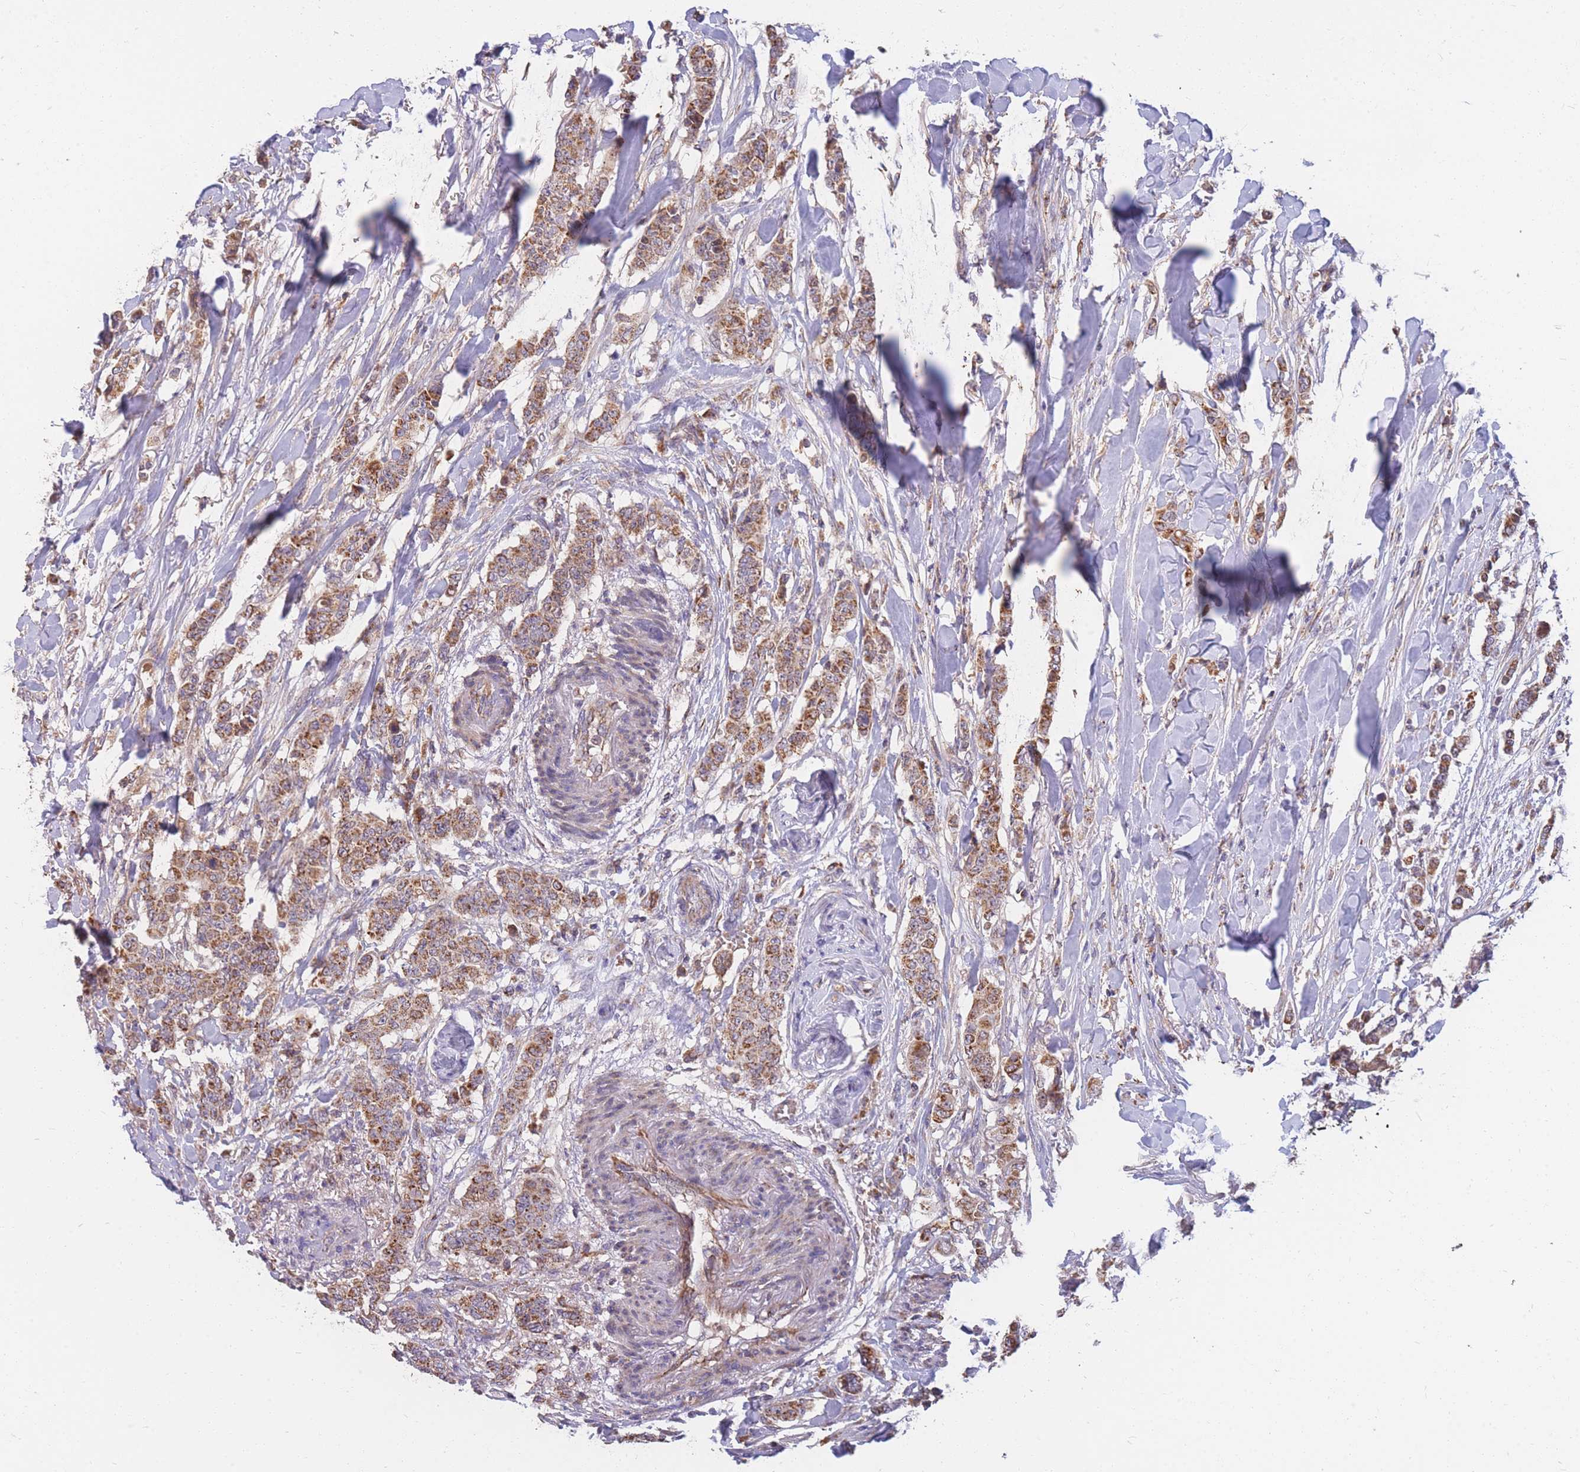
{"staining": {"intensity": "moderate", "quantity": ">75%", "location": "cytoplasmic/membranous"}, "tissue": "breast cancer", "cell_type": "Tumor cells", "image_type": "cancer", "snomed": [{"axis": "morphology", "description": "Duct carcinoma"}, {"axis": "topography", "description": "Breast"}], "caption": "Human breast intraductal carcinoma stained for a protein (brown) exhibits moderate cytoplasmic/membranous positive staining in about >75% of tumor cells.", "gene": "PTPMT1", "patient": {"sex": "female", "age": 40}}